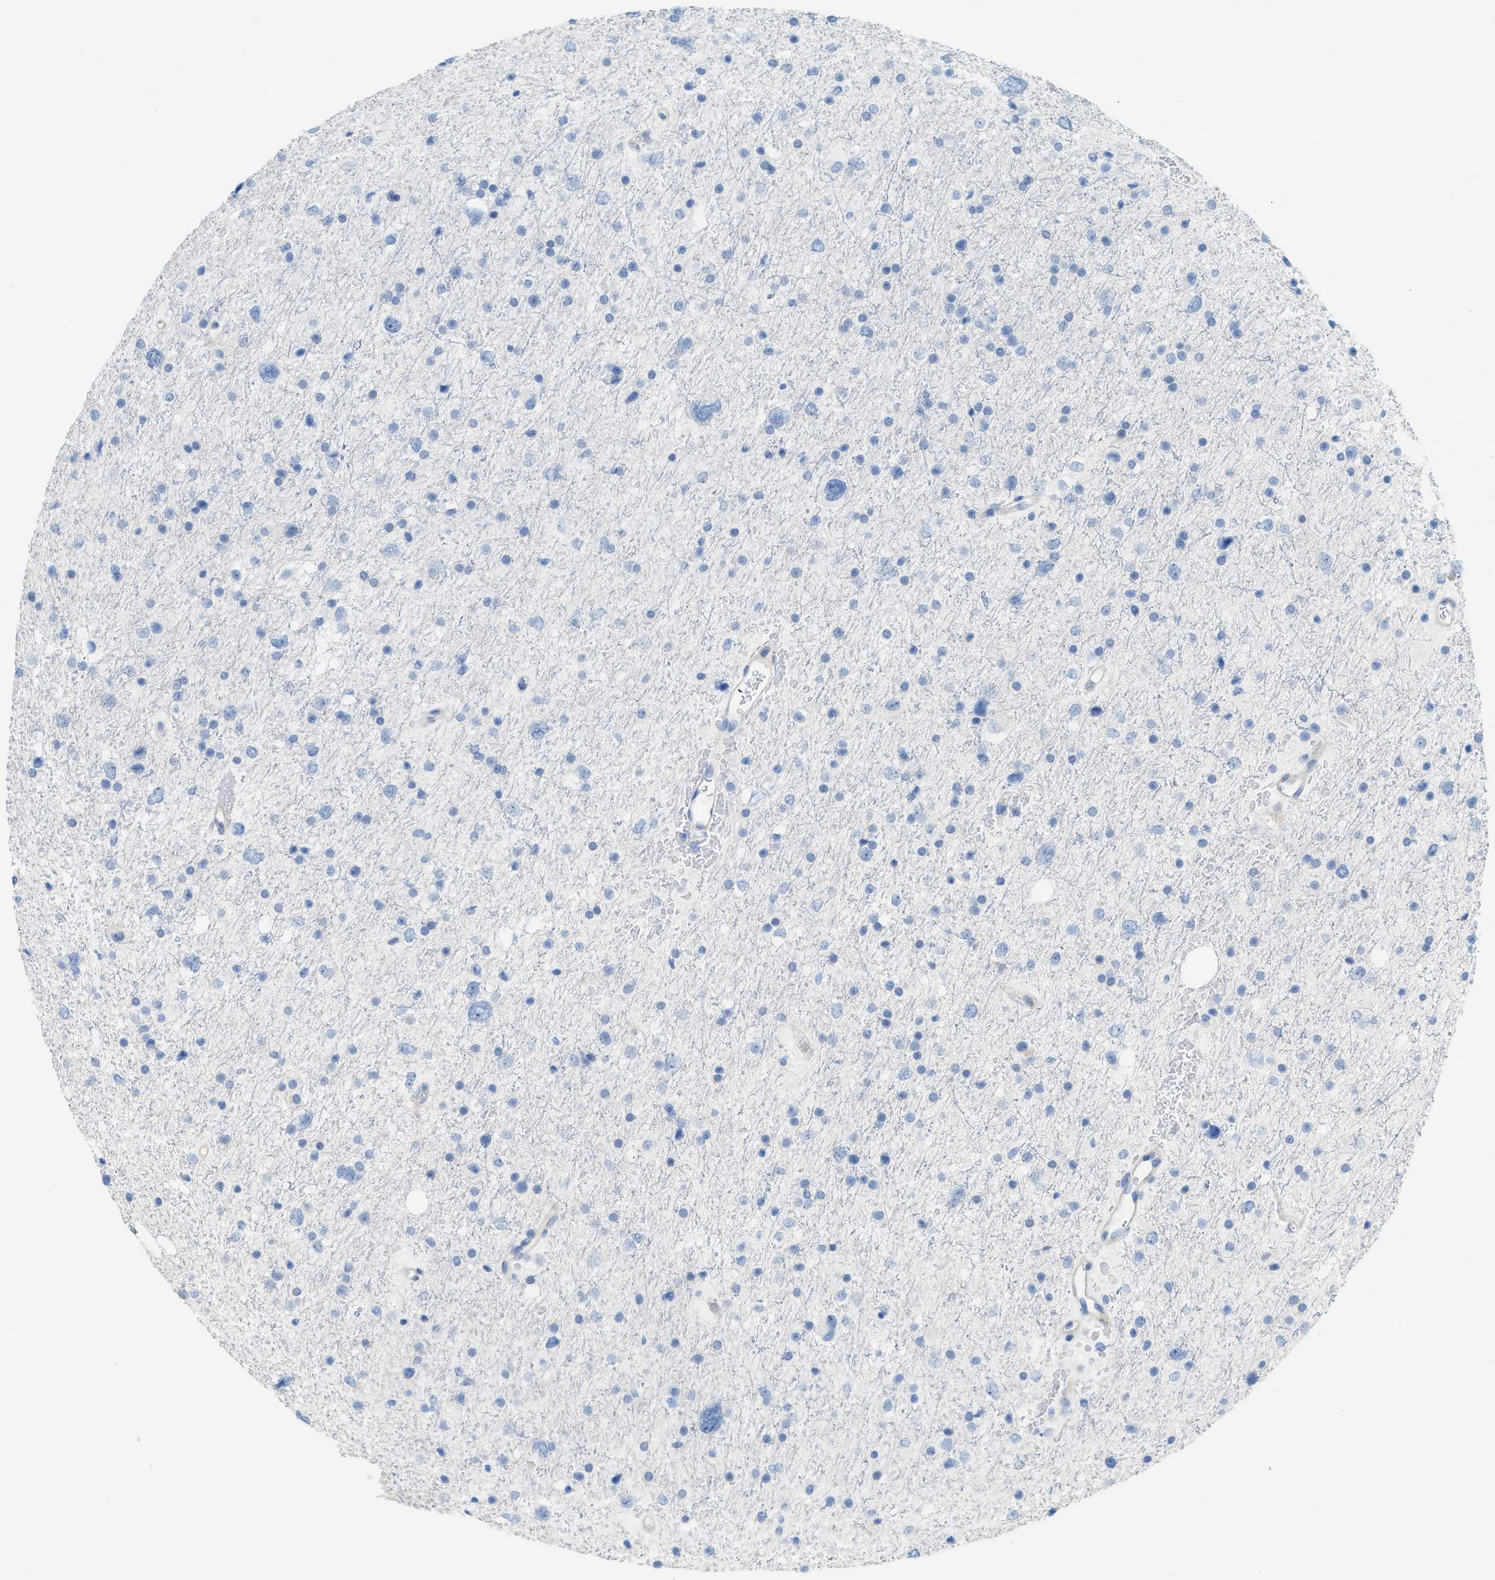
{"staining": {"intensity": "negative", "quantity": "none", "location": "none"}, "tissue": "glioma", "cell_type": "Tumor cells", "image_type": "cancer", "snomed": [{"axis": "morphology", "description": "Glioma, malignant, Low grade"}, {"axis": "topography", "description": "Brain"}], "caption": "DAB (3,3'-diaminobenzidine) immunohistochemical staining of low-grade glioma (malignant) reveals no significant positivity in tumor cells.", "gene": "MPP3", "patient": {"sex": "female", "age": 37}}